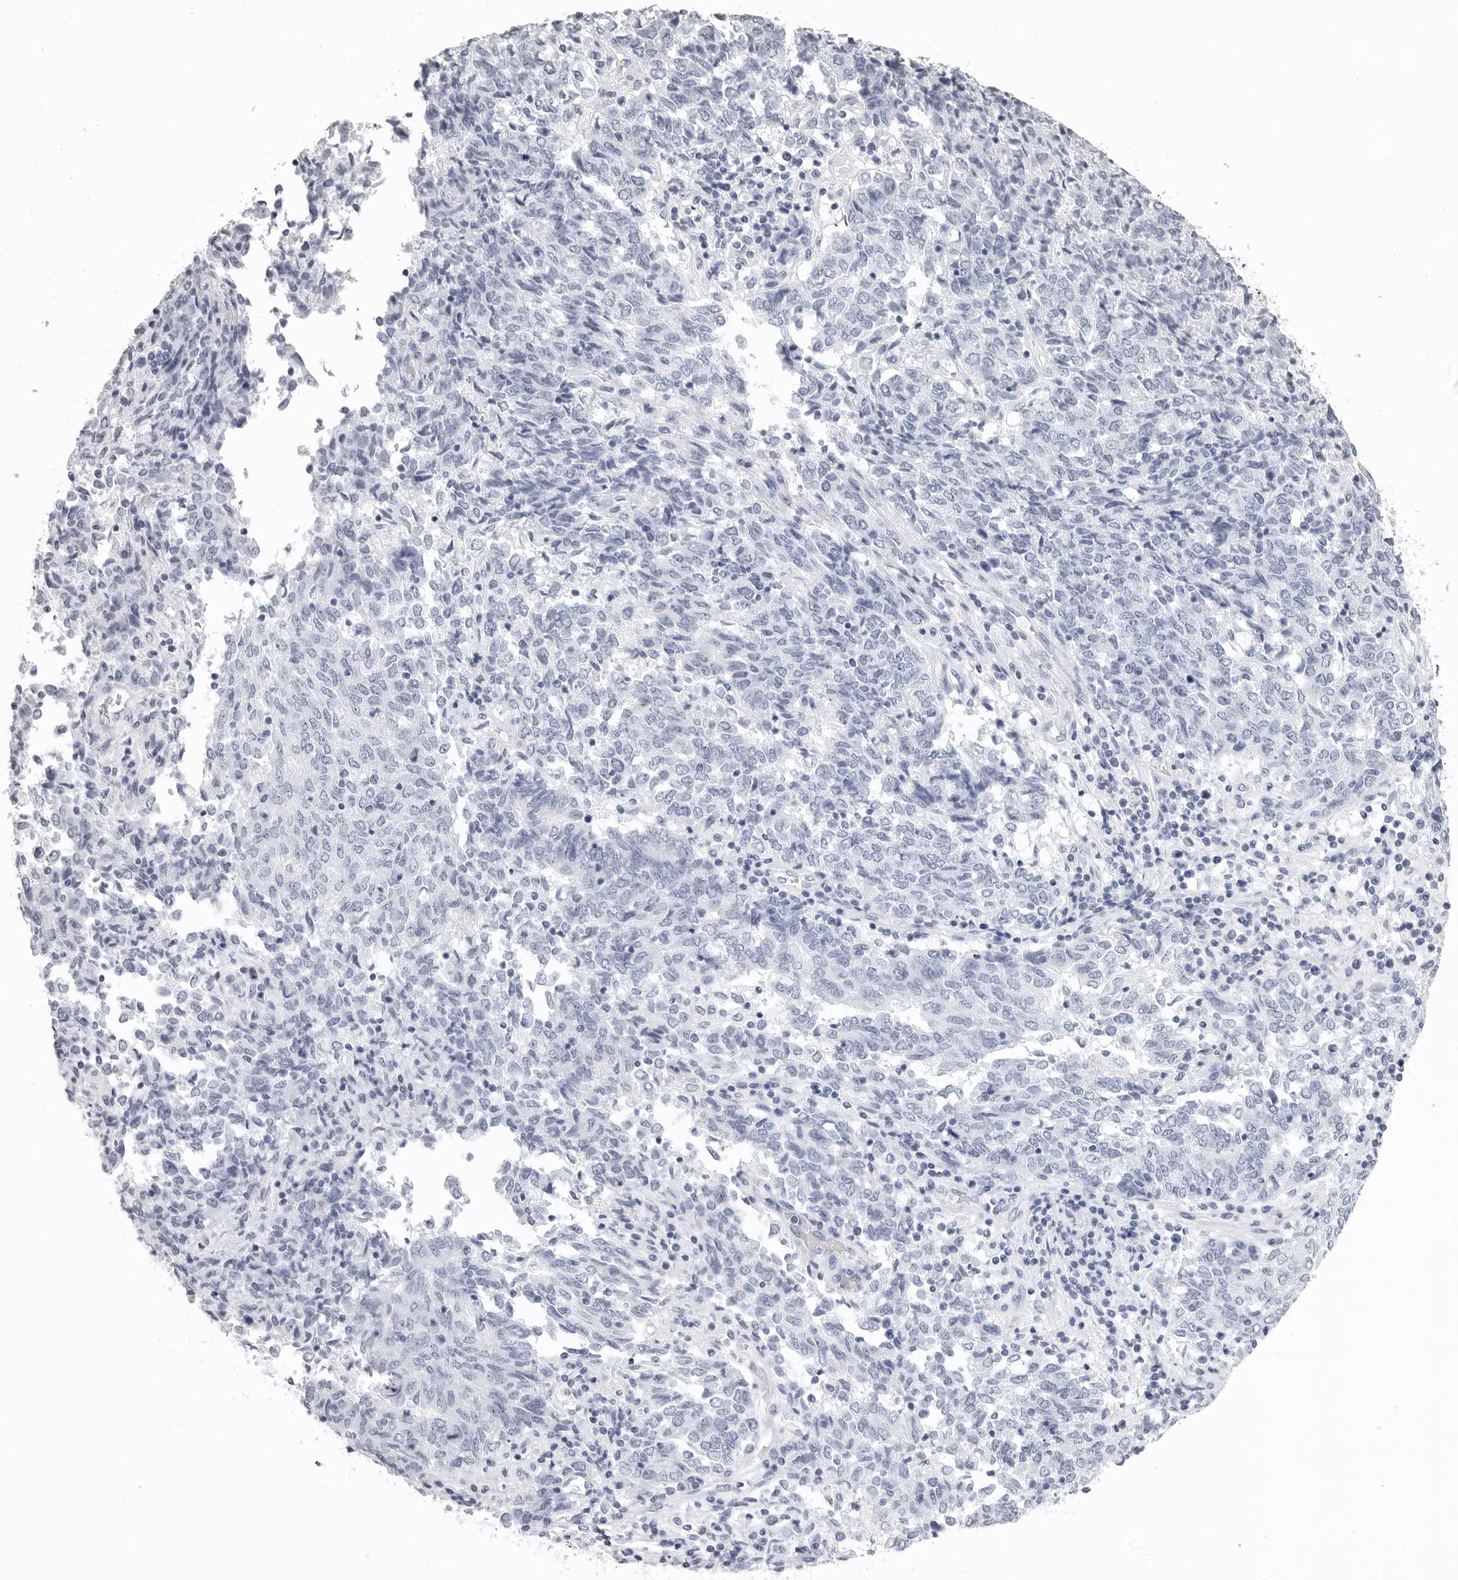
{"staining": {"intensity": "negative", "quantity": "none", "location": "none"}, "tissue": "endometrial cancer", "cell_type": "Tumor cells", "image_type": "cancer", "snomed": [{"axis": "morphology", "description": "Adenocarcinoma, NOS"}, {"axis": "topography", "description": "Endometrium"}], "caption": "Immunohistochemistry (IHC) of human endometrial cancer (adenocarcinoma) reveals no positivity in tumor cells.", "gene": "LGALS4", "patient": {"sex": "female", "age": 80}}